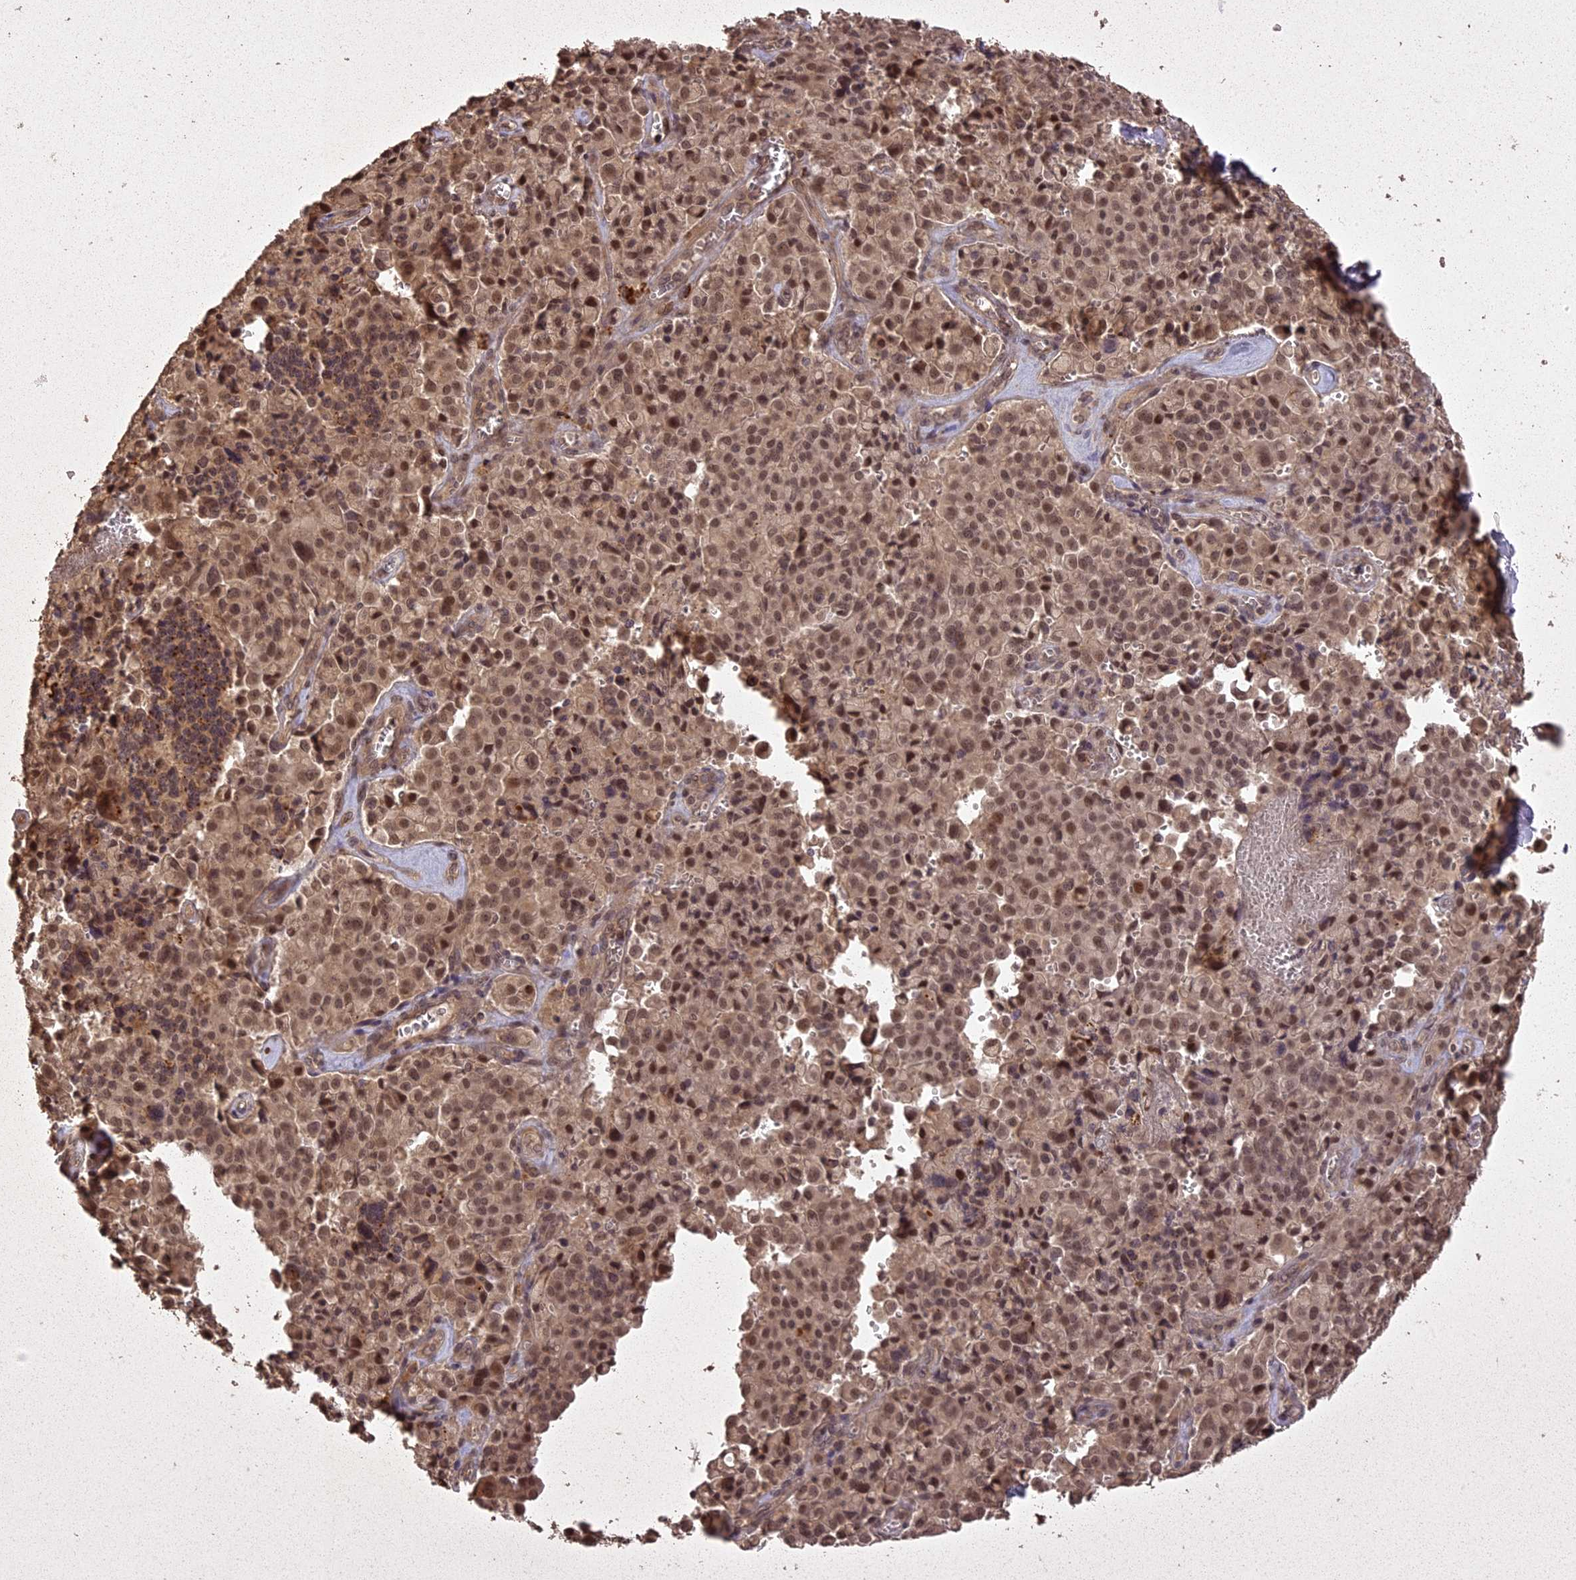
{"staining": {"intensity": "moderate", "quantity": ">75%", "location": "cytoplasmic/membranous,nuclear"}, "tissue": "pancreatic cancer", "cell_type": "Tumor cells", "image_type": "cancer", "snomed": [{"axis": "morphology", "description": "Adenocarcinoma, NOS"}, {"axis": "topography", "description": "Pancreas"}], "caption": "A photomicrograph of pancreatic cancer (adenocarcinoma) stained for a protein displays moderate cytoplasmic/membranous and nuclear brown staining in tumor cells.", "gene": "LIN37", "patient": {"sex": "male", "age": 65}}